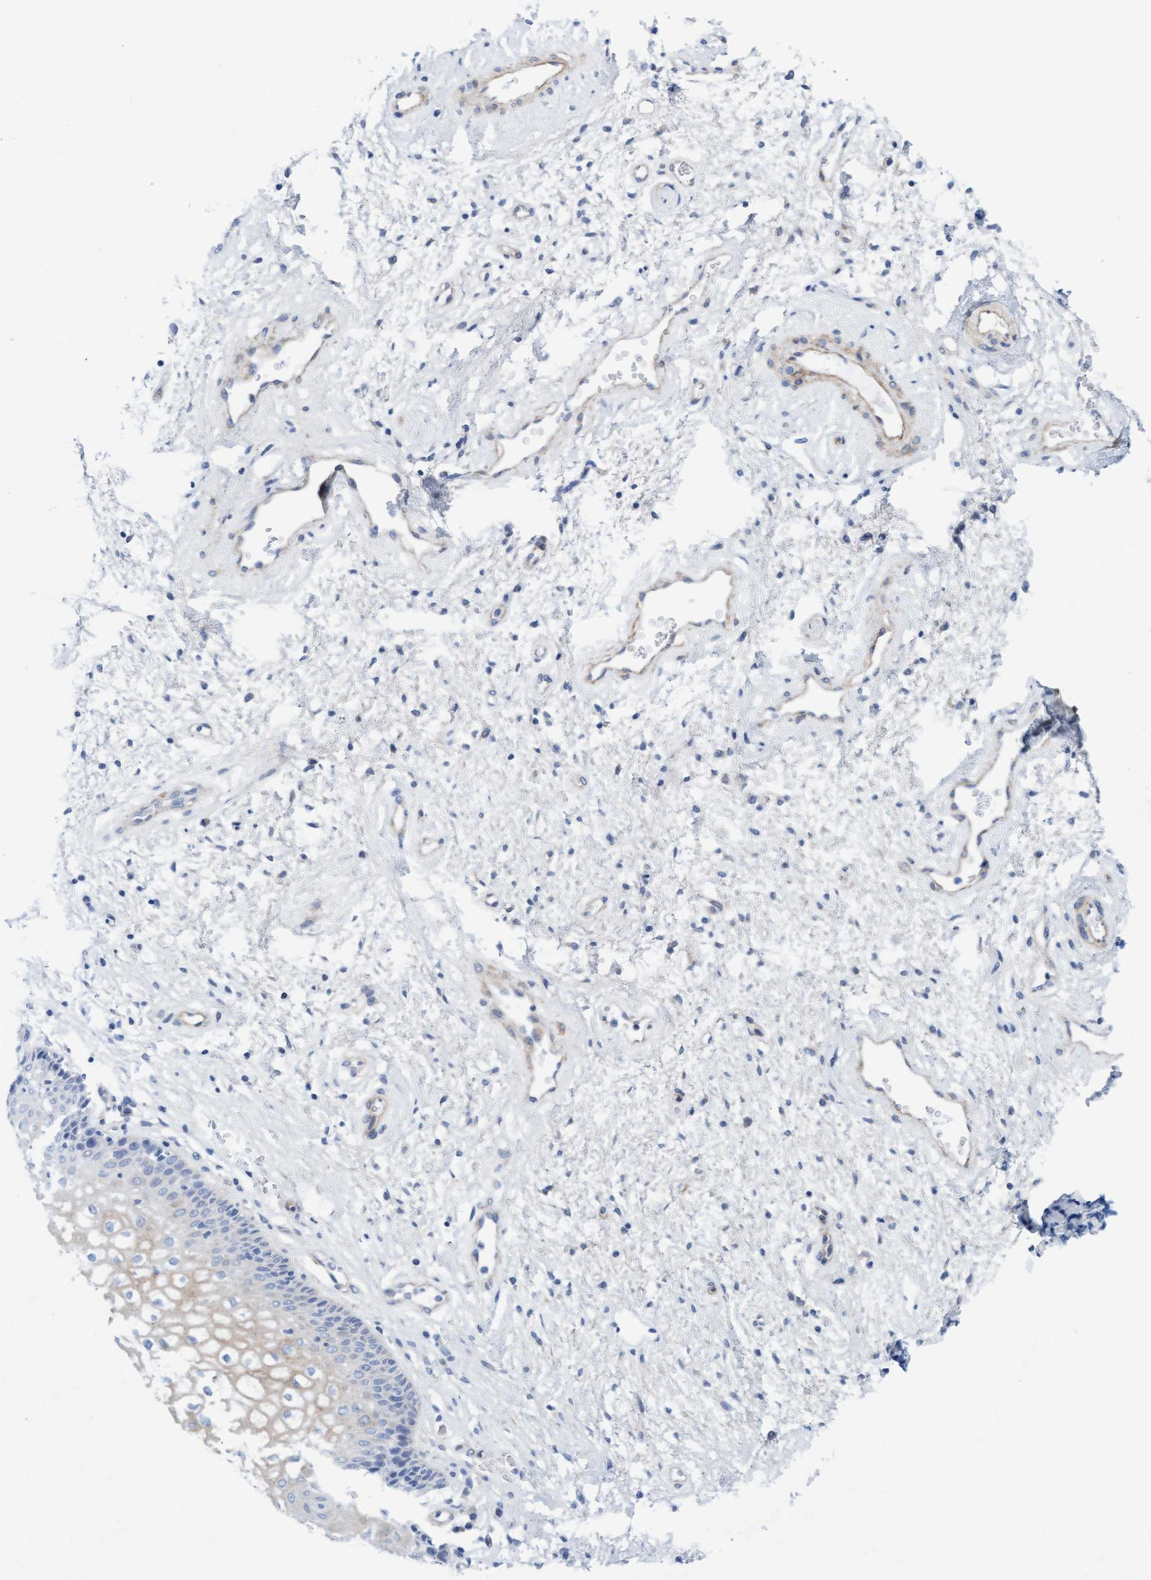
{"staining": {"intensity": "weak", "quantity": "<25%", "location": "cytoplasmic/membranous"}, "tissue": "vagina", "cell_type": "Squamous epithelial cells", "image_type": "normal", "snomed": [{"axis": "morphology", "description": "Normal tissue, NOS"}, {"axis": "topography", "description": "Vagina"}], "caption": "Immunohistochemistry of unremarkable vagina demonstrates no positivity in squamous epithelial cells.", "gene": "CDK5RAP3", "patient": {"sex": "female", "age": 34}}